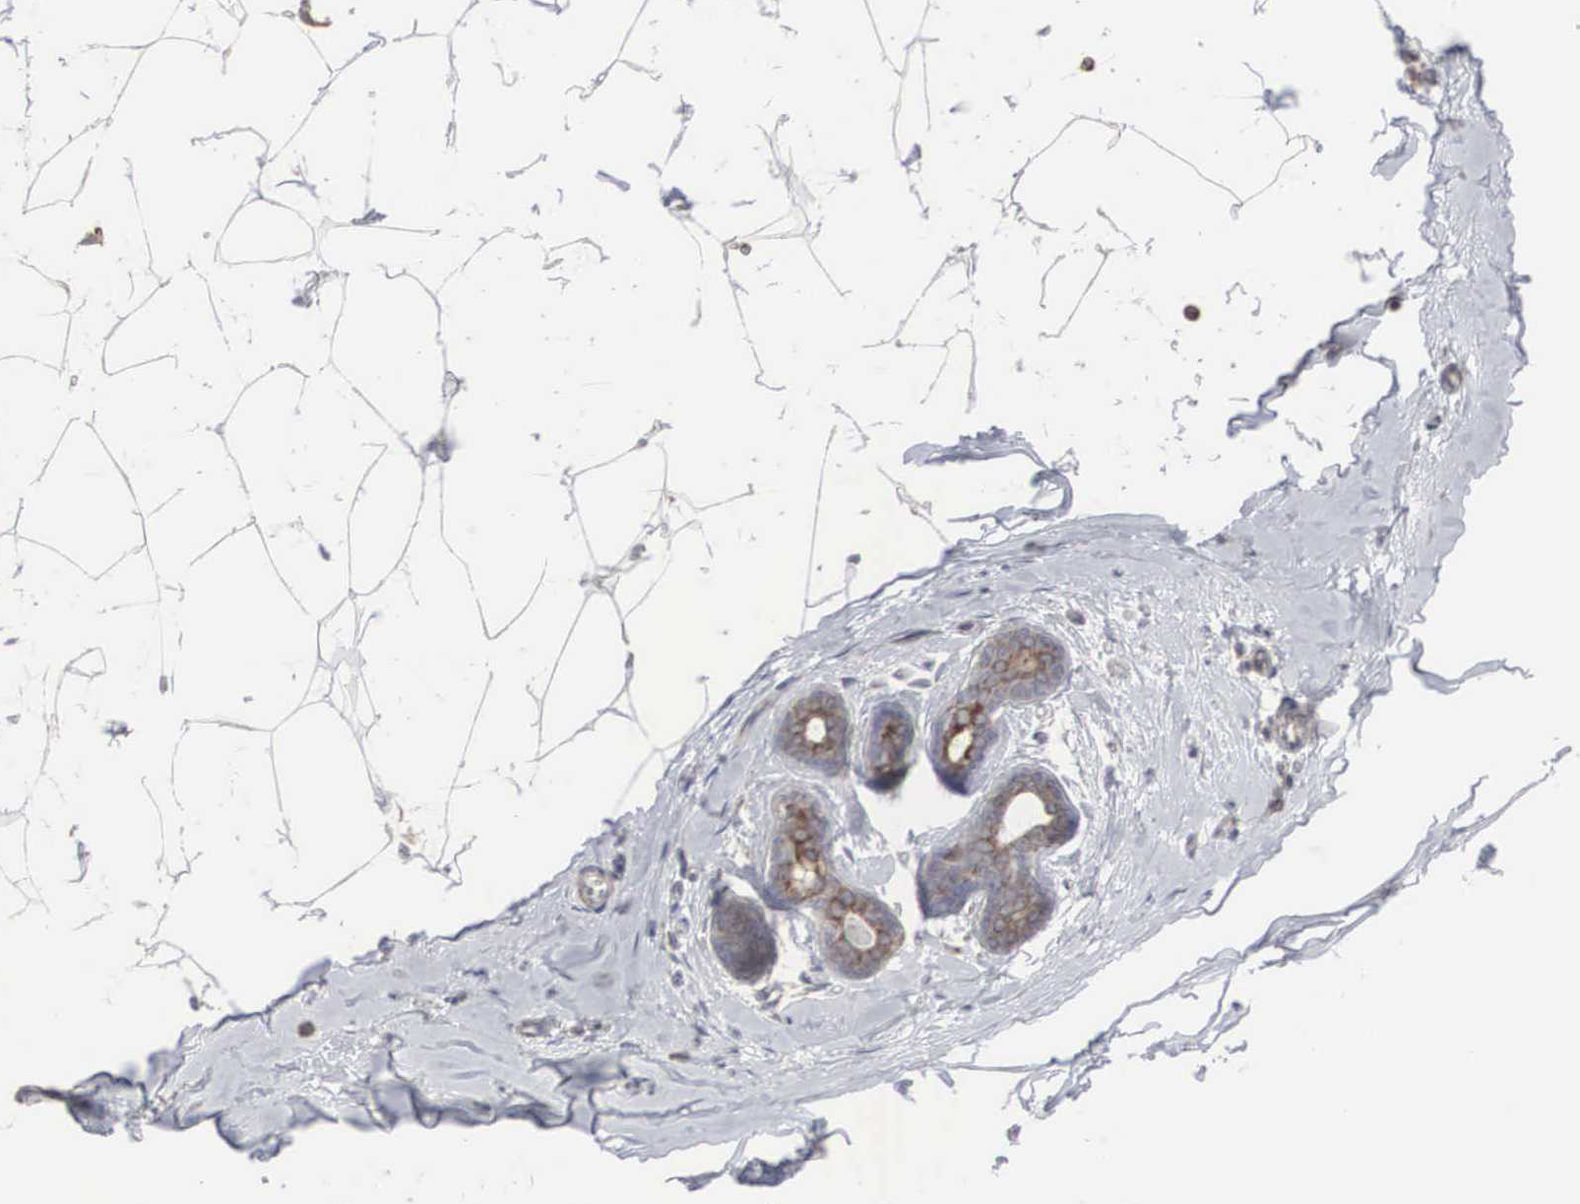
{"staining": {"intensity": "negative", "quantity": "none", "location": "none"}, "tissue": "adipose tissue", "cell_type": "Adipocytes", "image_type": "normal", "snomed": [{"axis": "morphology", "description": "Normal tissue, NOS"}, {"axis": "topography", "description": "Breast"}], "caption": "High magnification brightfield microscopy of unremarkable adipose tissue stained with DAB (brown) and counterstained with hematoxylin (blue): adipocytes show no significant positivity.", "gene": "CTAGE15", "patient": {"sex": "female", "age": 45}}